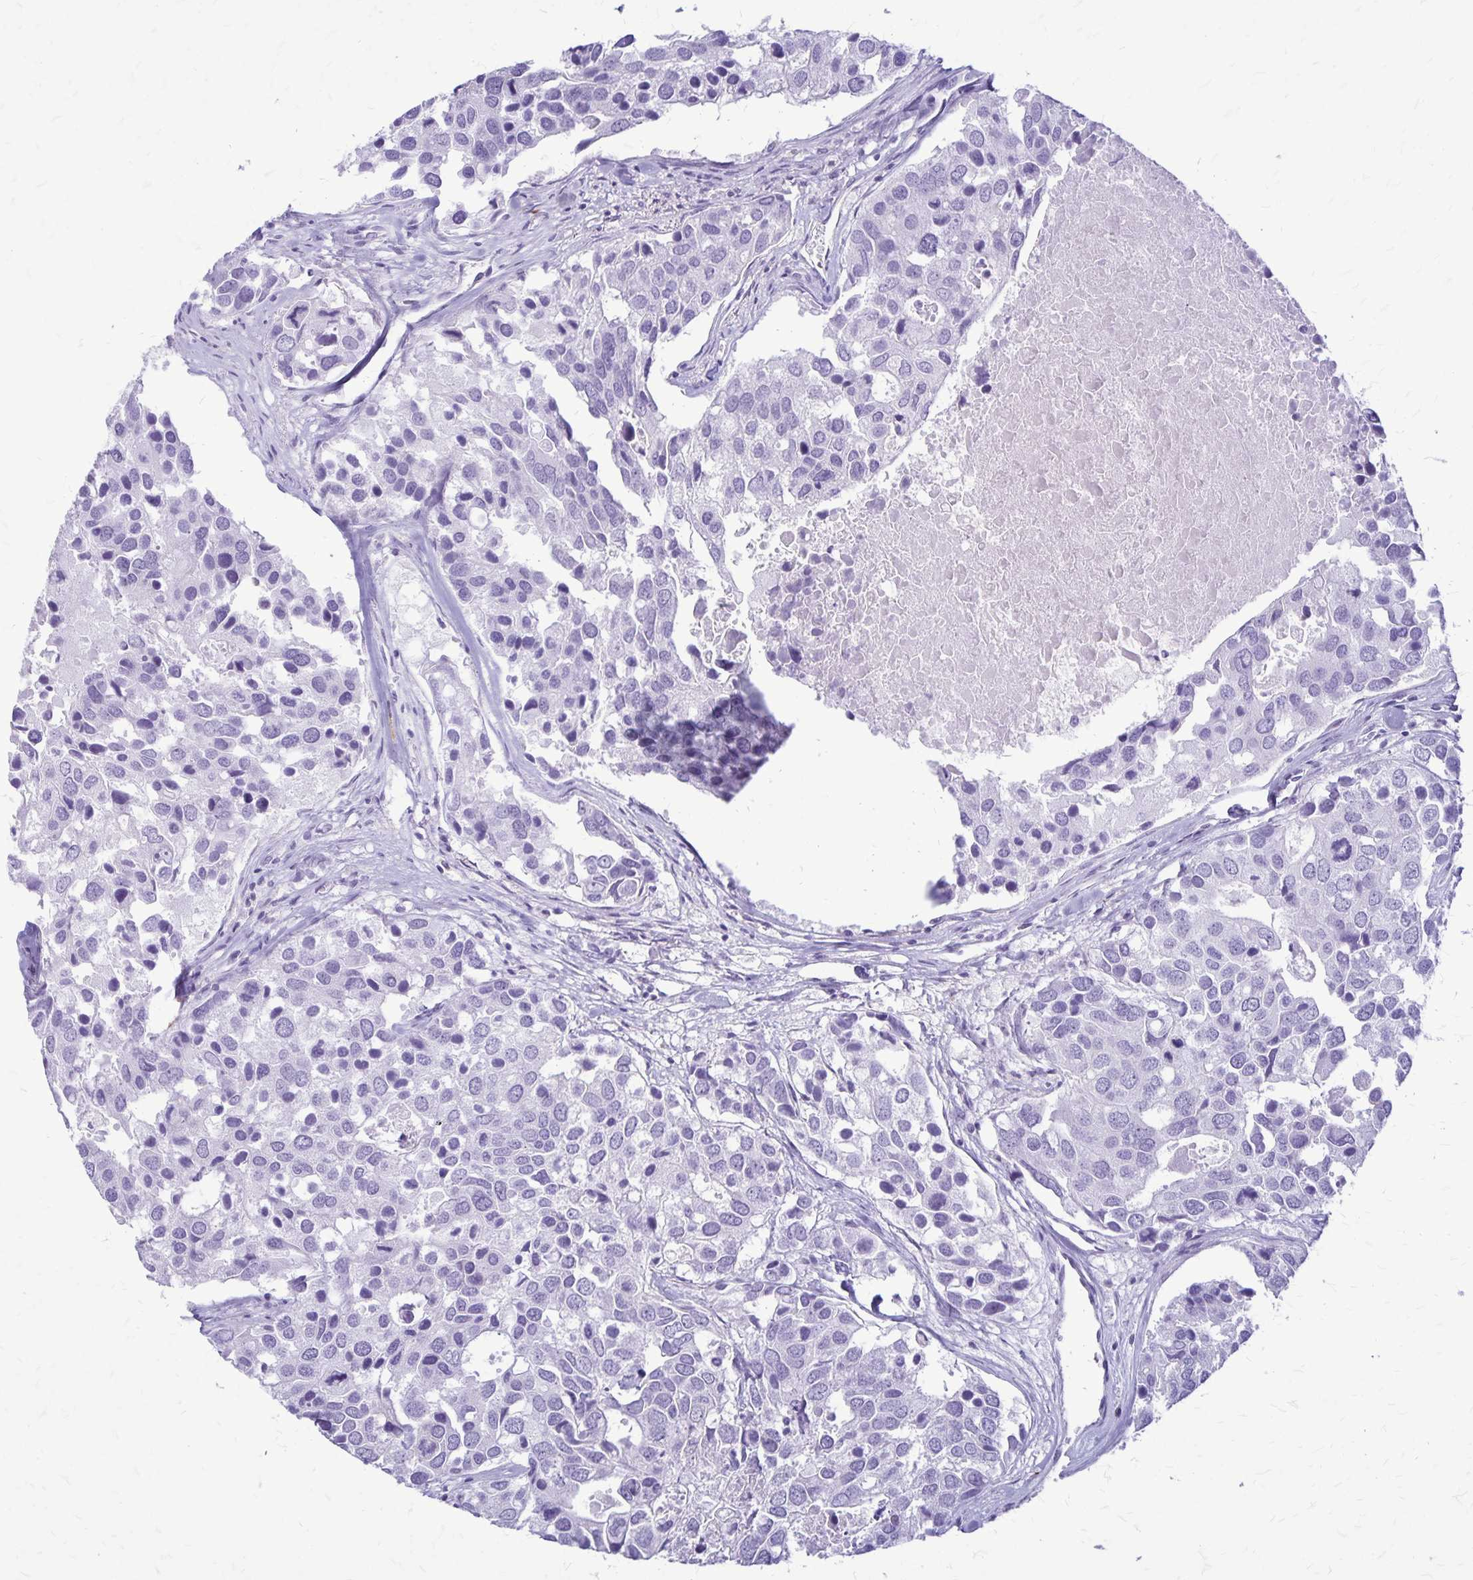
{"staining": {"intensity": "negative", "quantity": "none", "location": "none"}, "tissue": "breast cancer", "cell_type": "Tumor cells", "image_type": "cancer", "snomed": [{"axis": "morphology", "description": "Duct carcinoma"}, {"axis": "topography", "description": "Breast"}], "caption": "Protein analysis of breast cancer (intraductal carcinoma) shows no significant staining in tumor cells. The staining is performed using DAB brown chromogen with nuclei counter-stained in using hematoxylin.", "gene": "RTN1", "patient": {"sex": "female", "age": 83}}